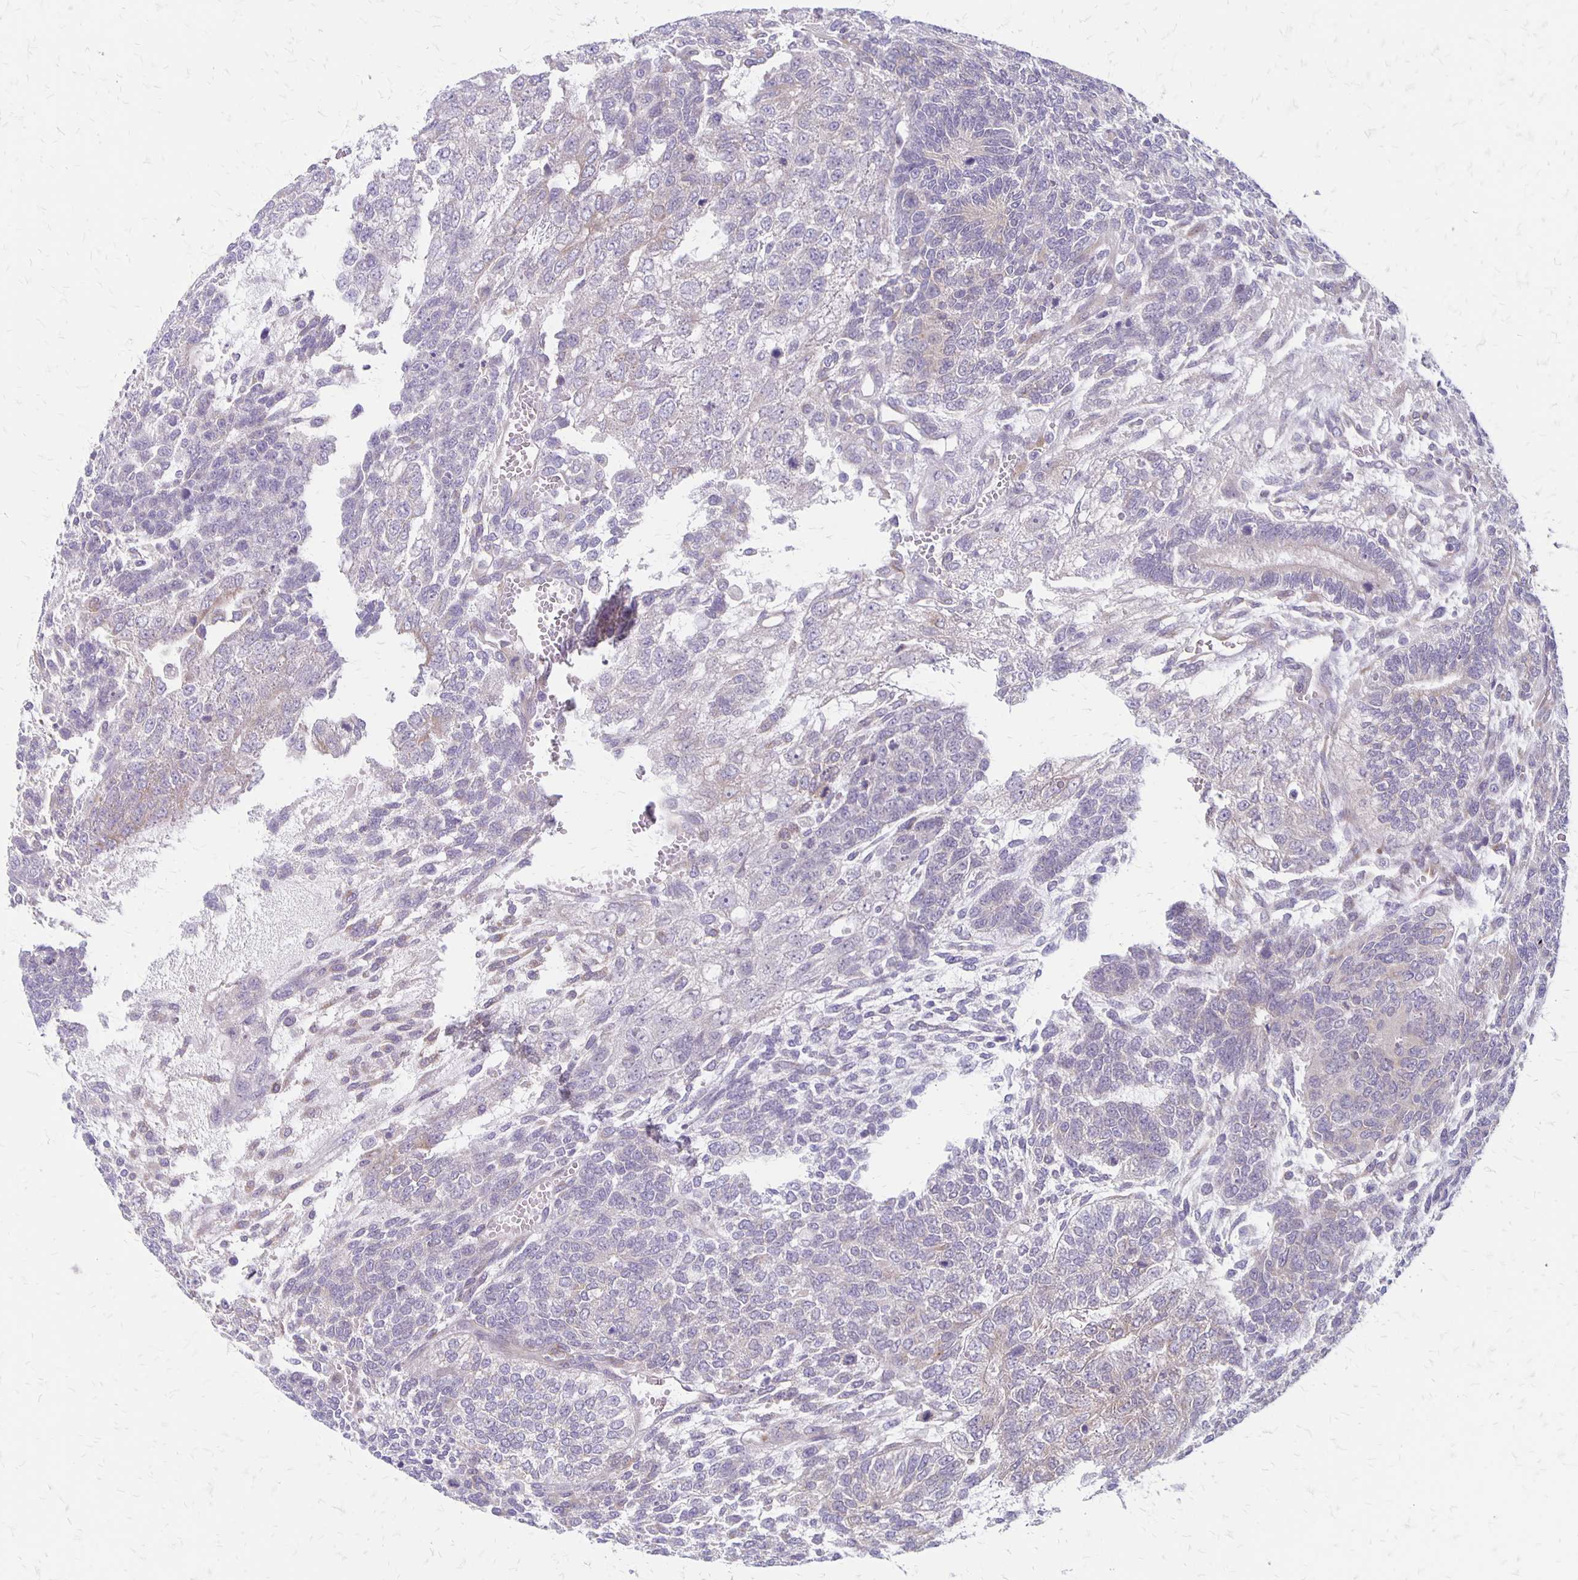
{"staining": {"intensity": "negative", "quantity": "none", "location": "none"}, "tissue": "testis cancer", "cell_type": "Tumor cells", "image_type": "cancer", "snomed": [{"axis": "morphology", "description": "Normal tissue, NOS"}, {"axis": "morphology", "description": "Carcinoma, Embryonal, NOS"}, {"axis": "topography", "description": "Testis"}, {"axis": "topography", "description": "Epididymis"}], "caption": "DAB (3,3'-diaminobenzidine) immunohistochemical staining of testis embryonal carcinoma exhibits no significant staining in tumor cells.", "gene": "HOMER1", "patient": {"sex": "male", "age": 23}}